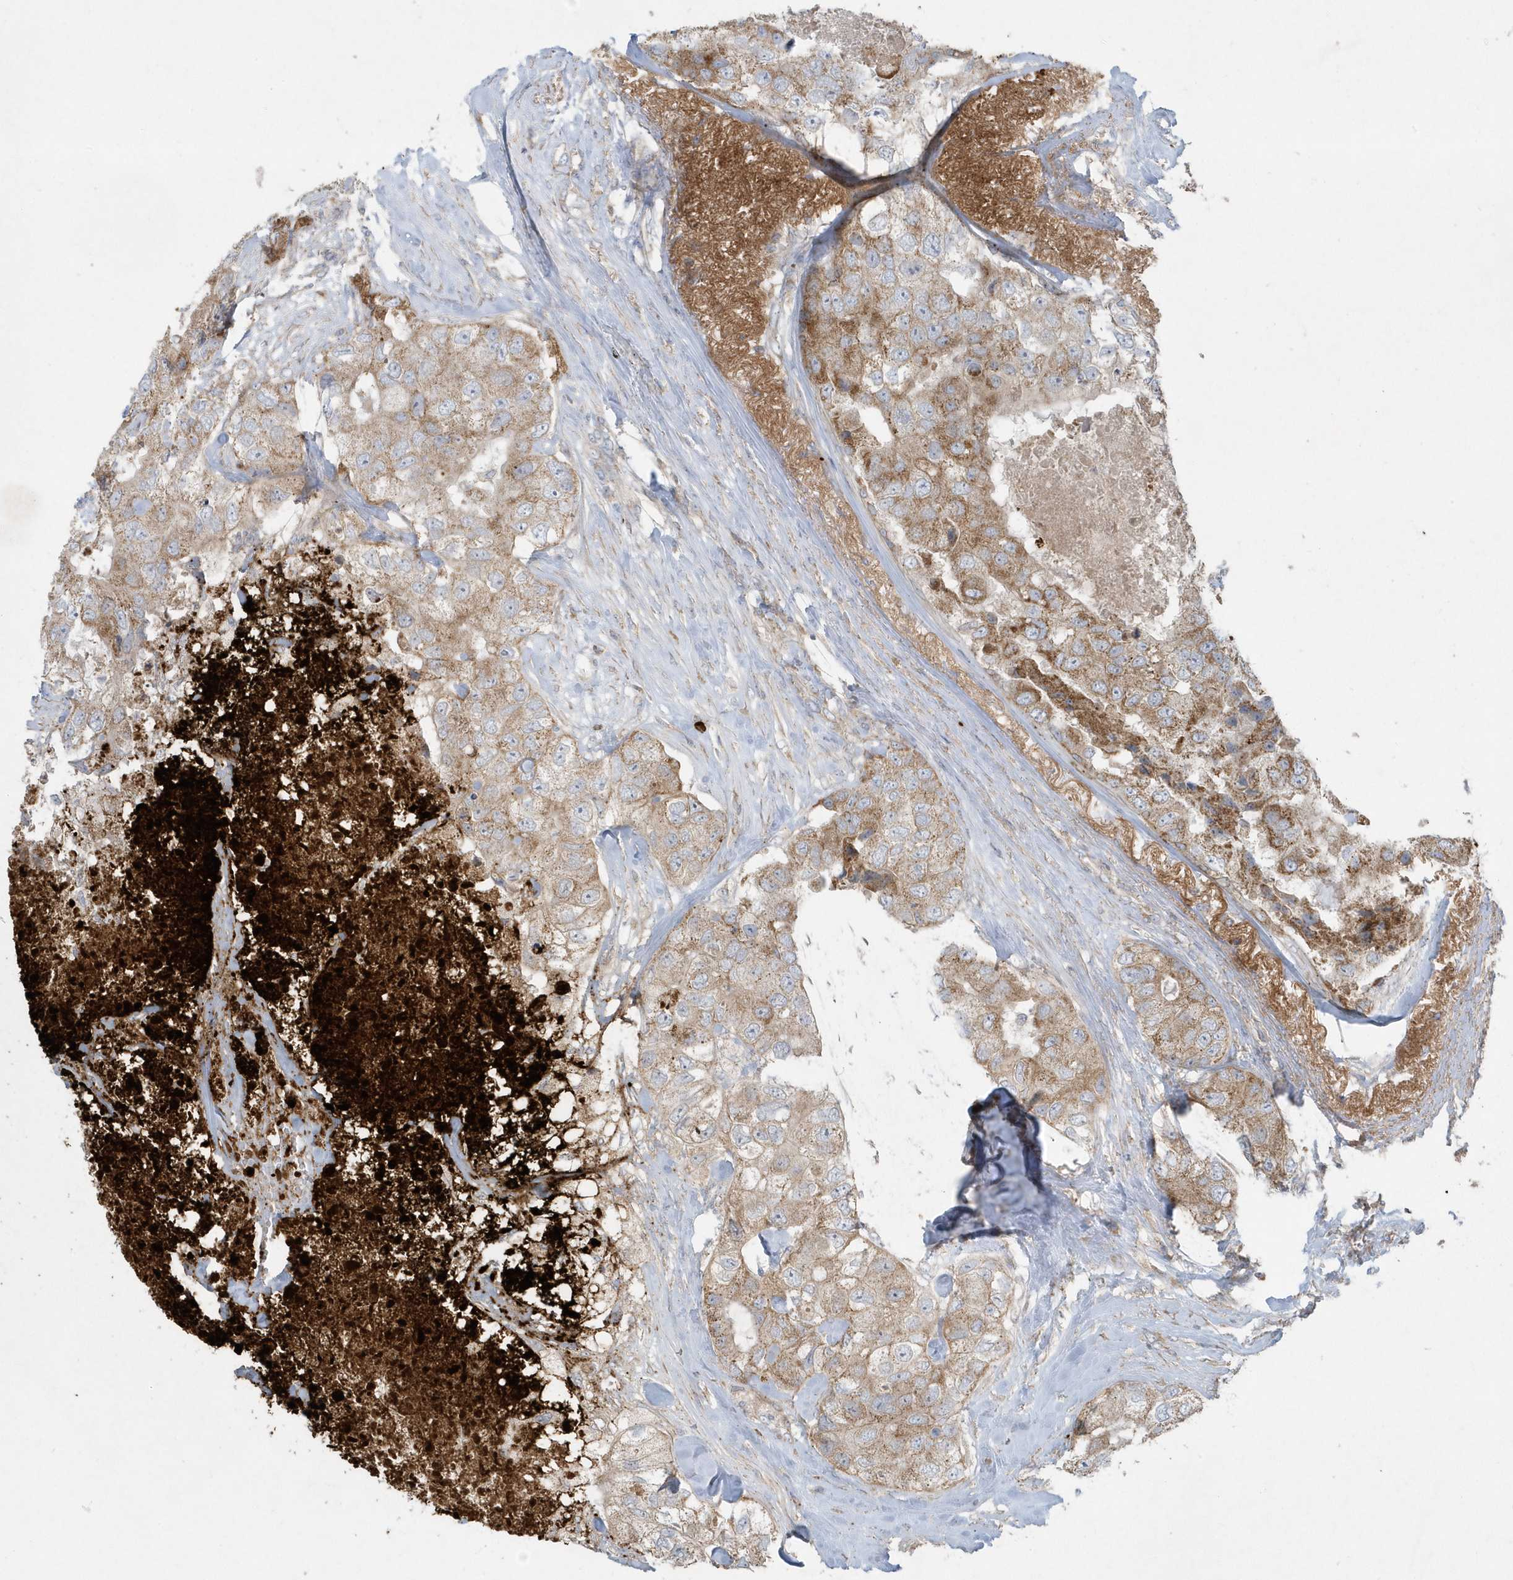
{"staining": {"intensity": "moderate", "quantity": ">75%", "location": "cytoplasmic/membranous"}, "tissue": "breast cancer", "cell_type": "Tumor cells", "image_type": "cancer", "snomed": [{"axis": "morphology", "description": "Duct carcinoma"}, {"axis": "topography", "description": "Breast"}], "caption": "Human intraductal carcinoma (breast) stained with a brown dye shows moderate cytoplasmic/membranous positive staining in approximately >75% of tumor cells.", "gene": "SLC38A2", "patient": {"sex": "female", "age": 62}}